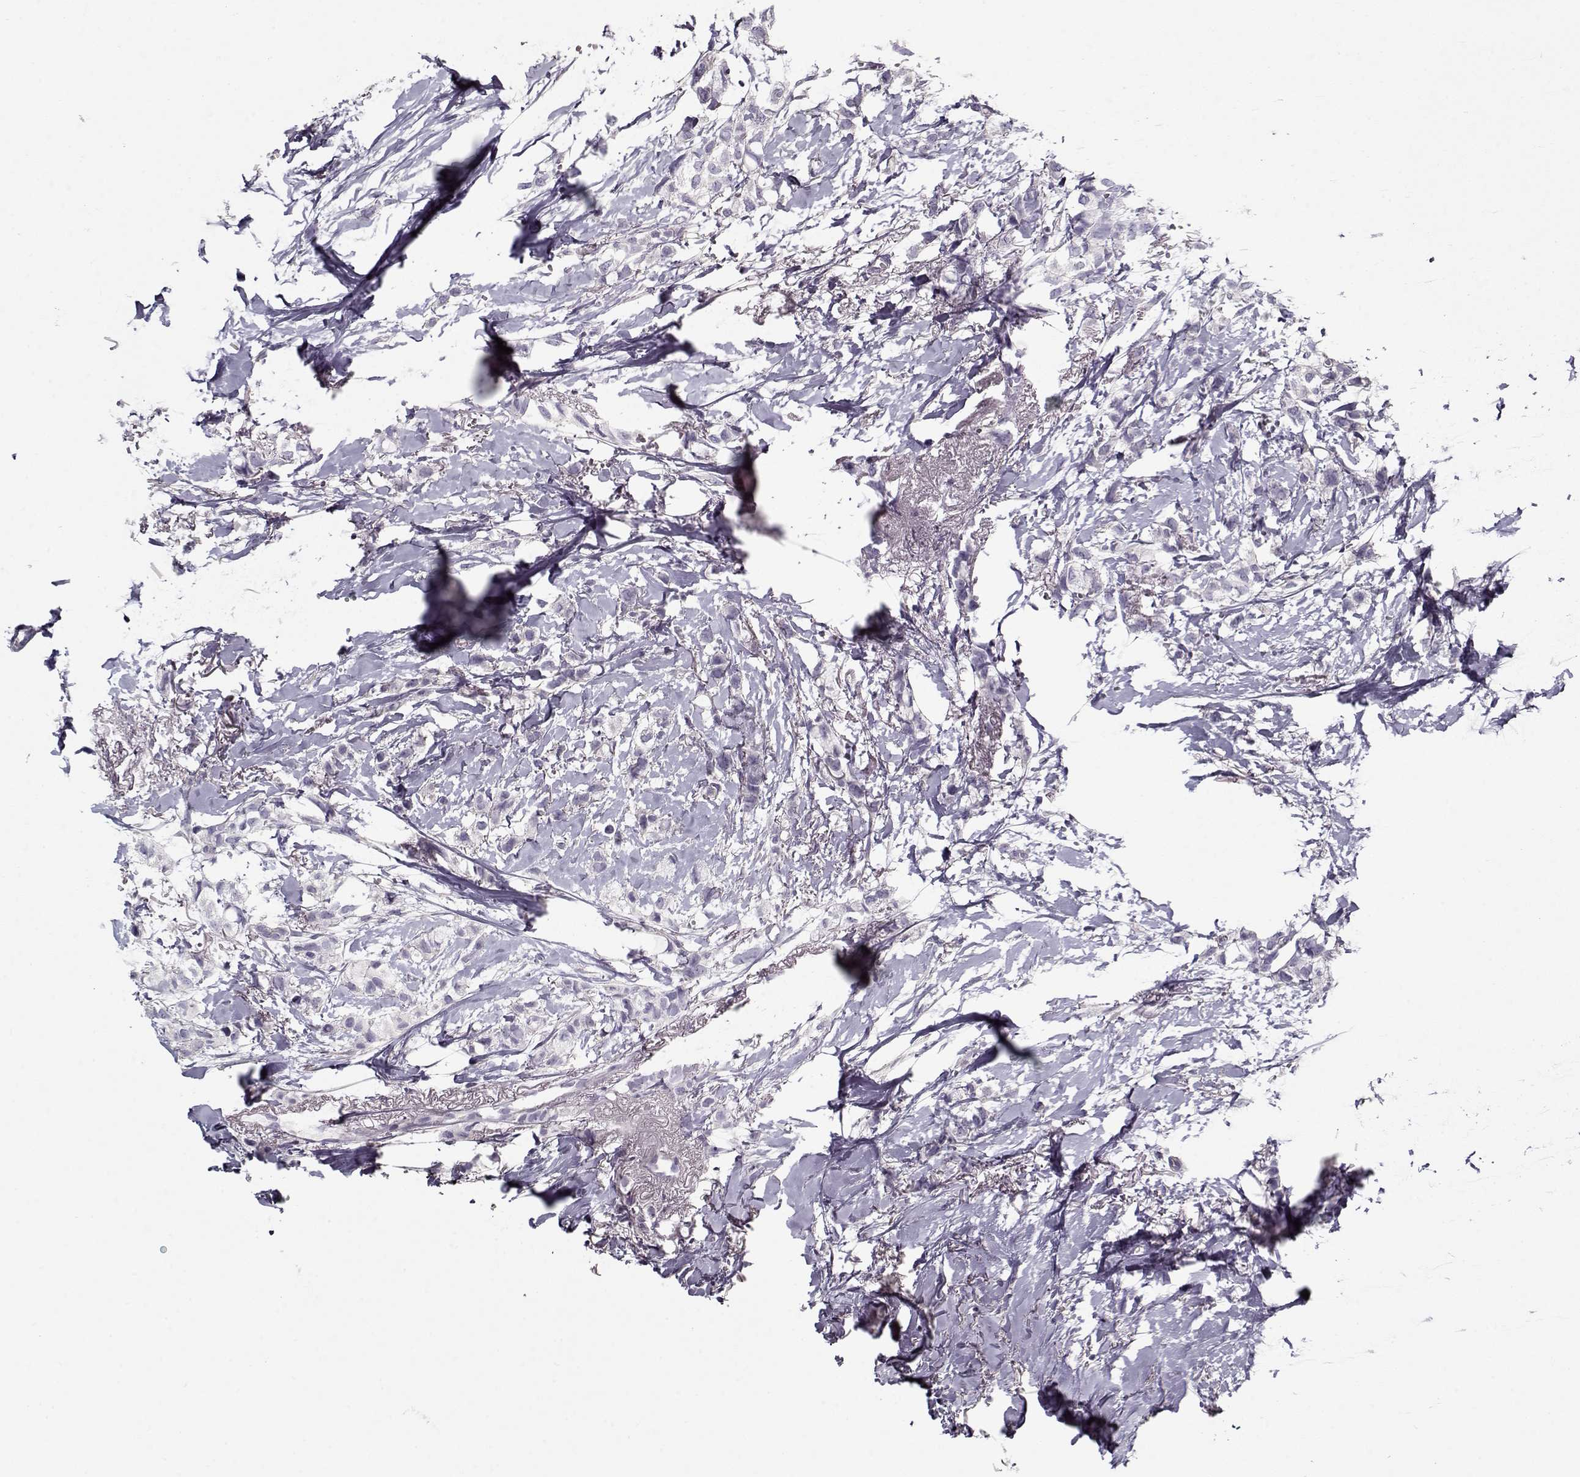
{"staining": {"intensity": "negative", "quantity": "none", "location": "none"}, "tissue": "breast cancer", "cell_type": "Tumor cells", "image_type": "cancer", "snomed": [{"axis": "morphology", "description": "Duct carcinoma"}, {"axis": "topography", "description": "Breast"}], "caption": "The photomicrograph shows no significant expression in tumor cells of breast cancer (invasive ductal carcinoma).", "gene": "CCDC136", "patient": {"sex": "female", "age": 85}}